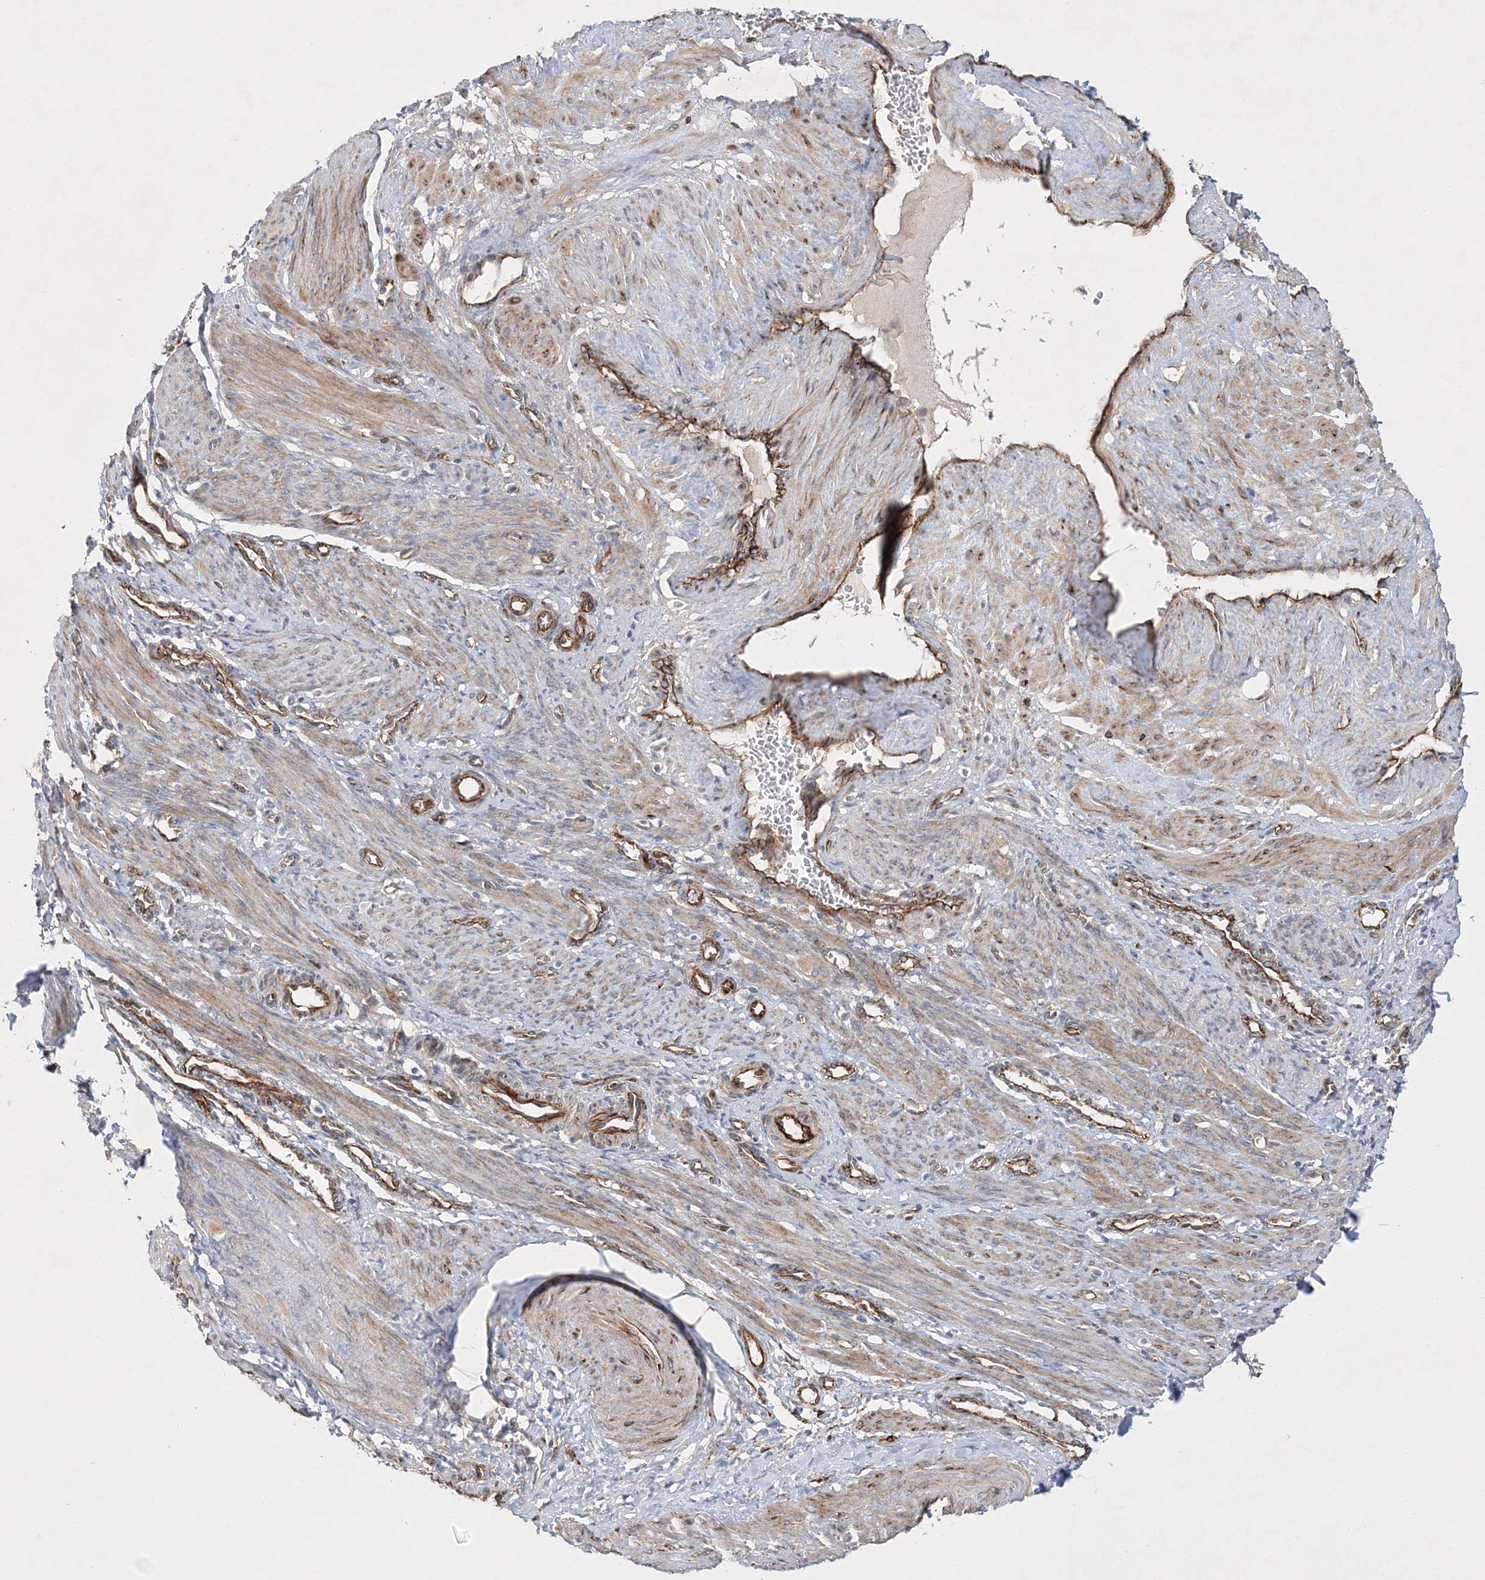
{"staining": {"intensity": "weak", "quantity": "<25%", "location": "cytoplasmic/membranous"}, "tissue": "smooth muscle", "cell_type": "Smooth muscle cells", "image_type": "normal", "snomed": [{"axis": "morphology", "description": "Normal tissue, NOS"}, {"axis": "topography", "description": "Endometrium"}], "caption": "Immunohistochemistry (IHC) of benign smooth muscle demonstrates no expression in smooth muscle cells.", "gene": "ZFYVE16", "patient": {"sex": "female", "age": 33}}